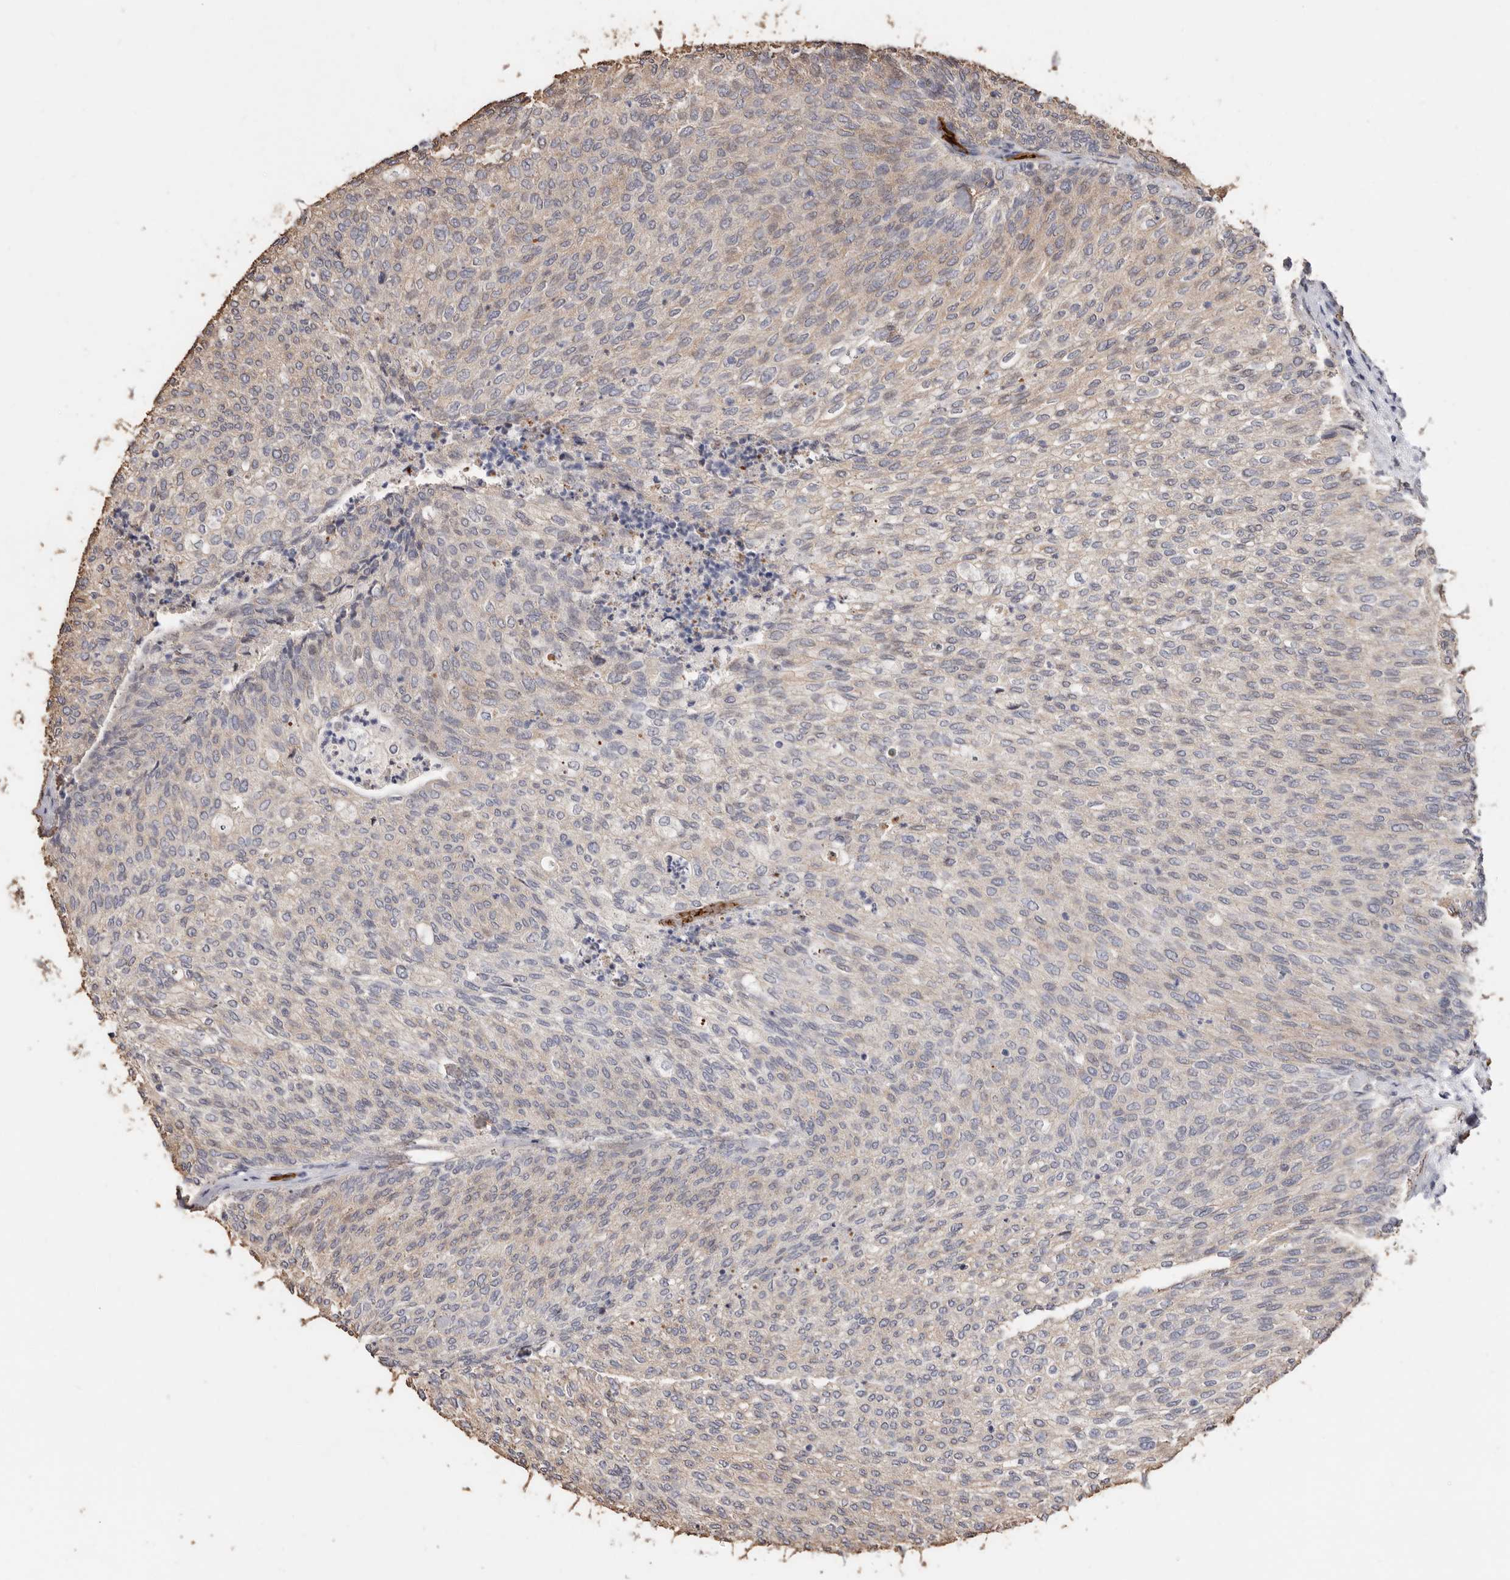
{"staining": {"intensity": "weak", "quantity": "<25%", "location": "cytoplasmic/membranous"}, "tissue": "urothelial cancer", "cell_type": "Tumor cells", "image_type": "cancer", "snomed": [{"axis": "morphology", "description": "Urothelial carcinoma, Low grade"}, {"axis": "topography", "description": "Urinary bladder"}], "caption": "Protein analysis of low-grade urothelial carcinoma exhibits no significant staining in tumor cells.", "gene": "GRAMD2A", "patient": {"sex": "female", "age": 79}}